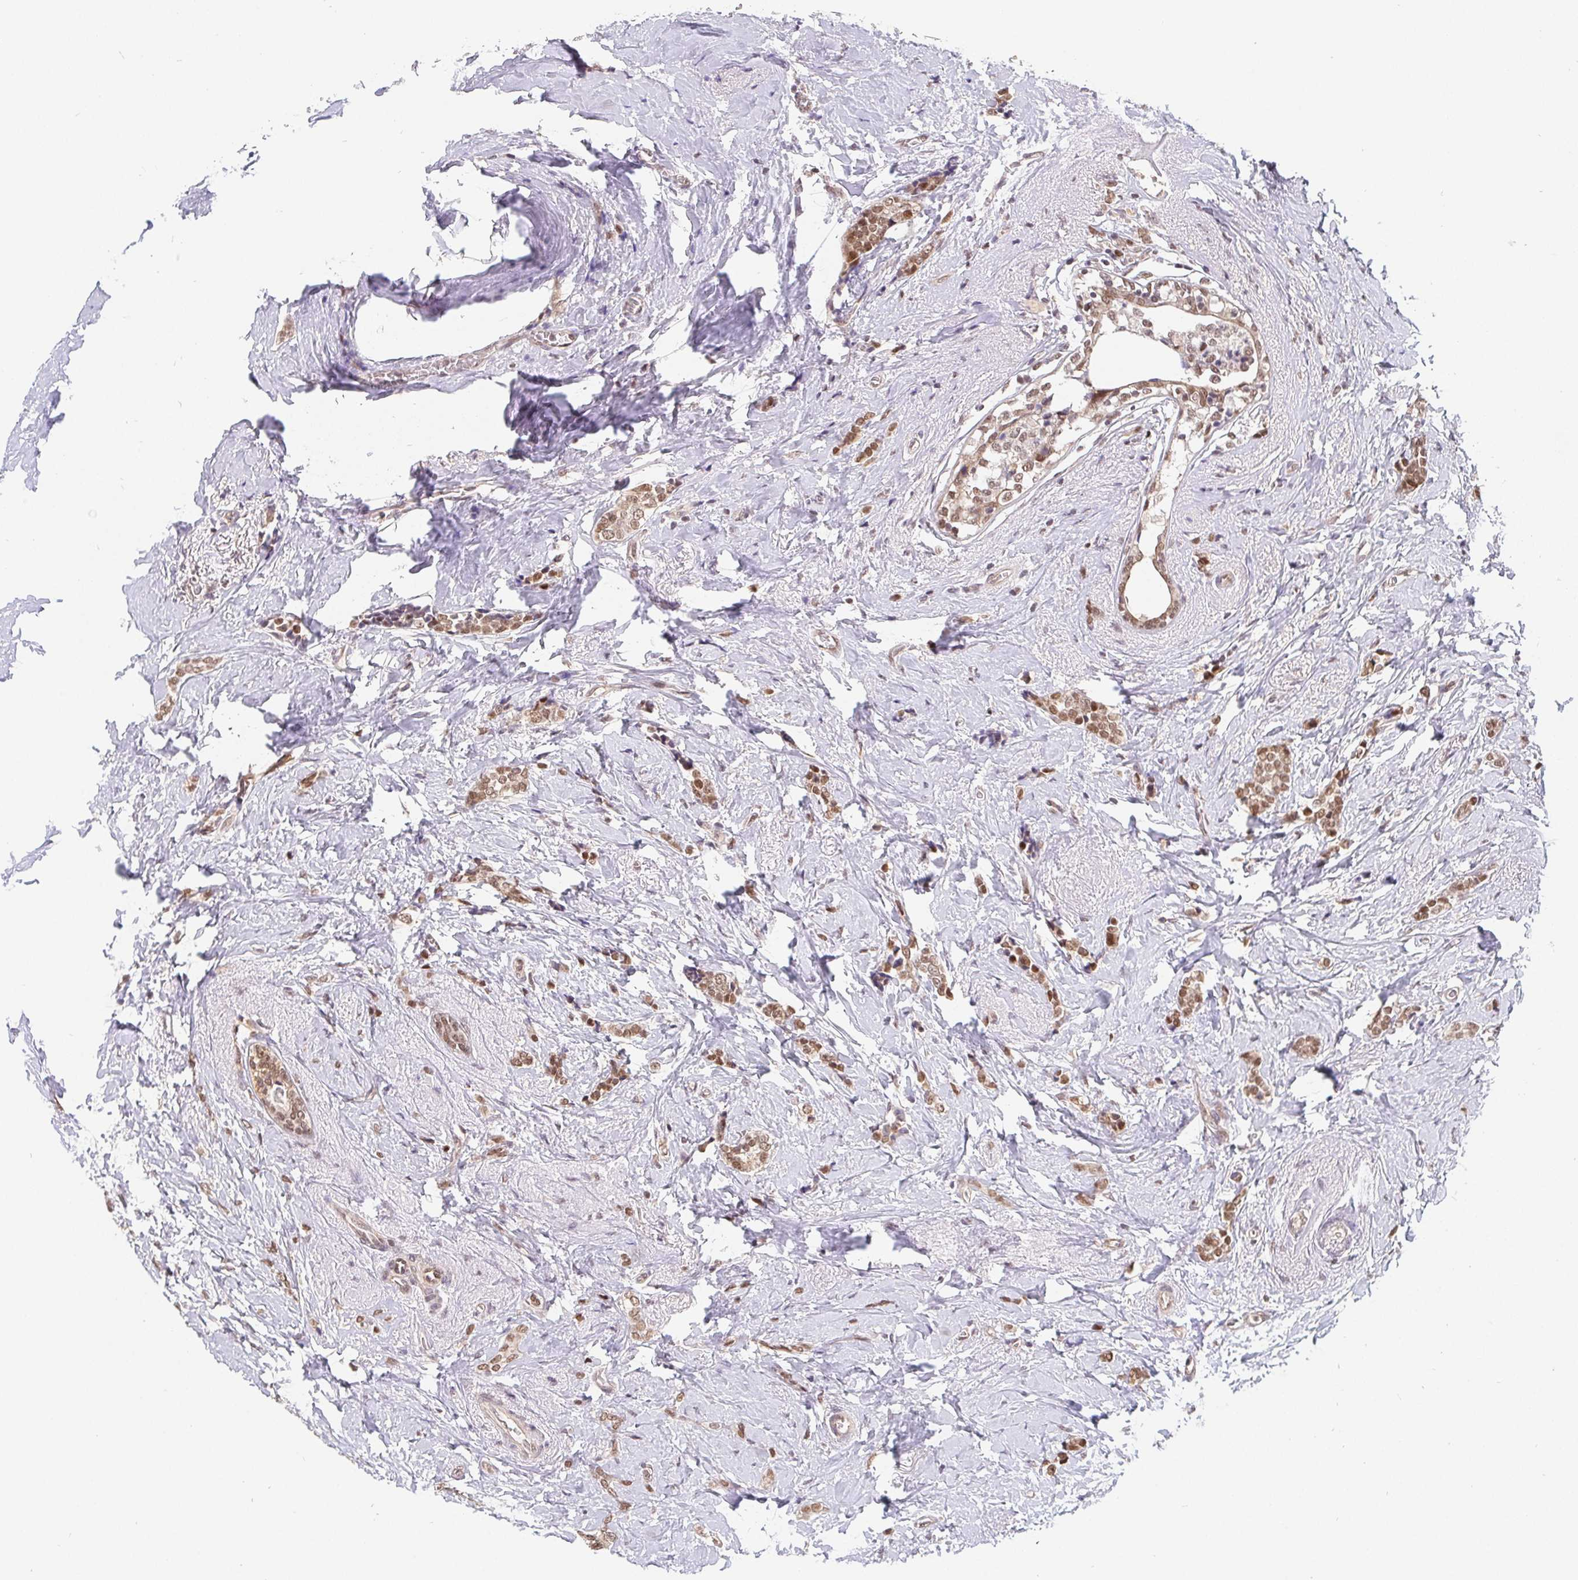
{"staining": {"intensity": "moderate", "quantity": ">75%", "location": "nuclear"}, "tissue": "breast cancer", "cell_type": "Tumor cells", "image_type": "cancer", "snomed": [{"axis": "morphology", "description": "Normal tissue, NOS"}, {"axis": "morphology", "description": "Duct carcinoma"}, {"axis": "topography", "description": "Breast"}], "caption": "The micrograph shows staining of breast cancer (infiltrating ductal carcinoma), revealing moderate nuclear protein staining (brown color) within tumor cells.", "gene": "POU2F1", "patient": {"sex": "female", "age": 77}}